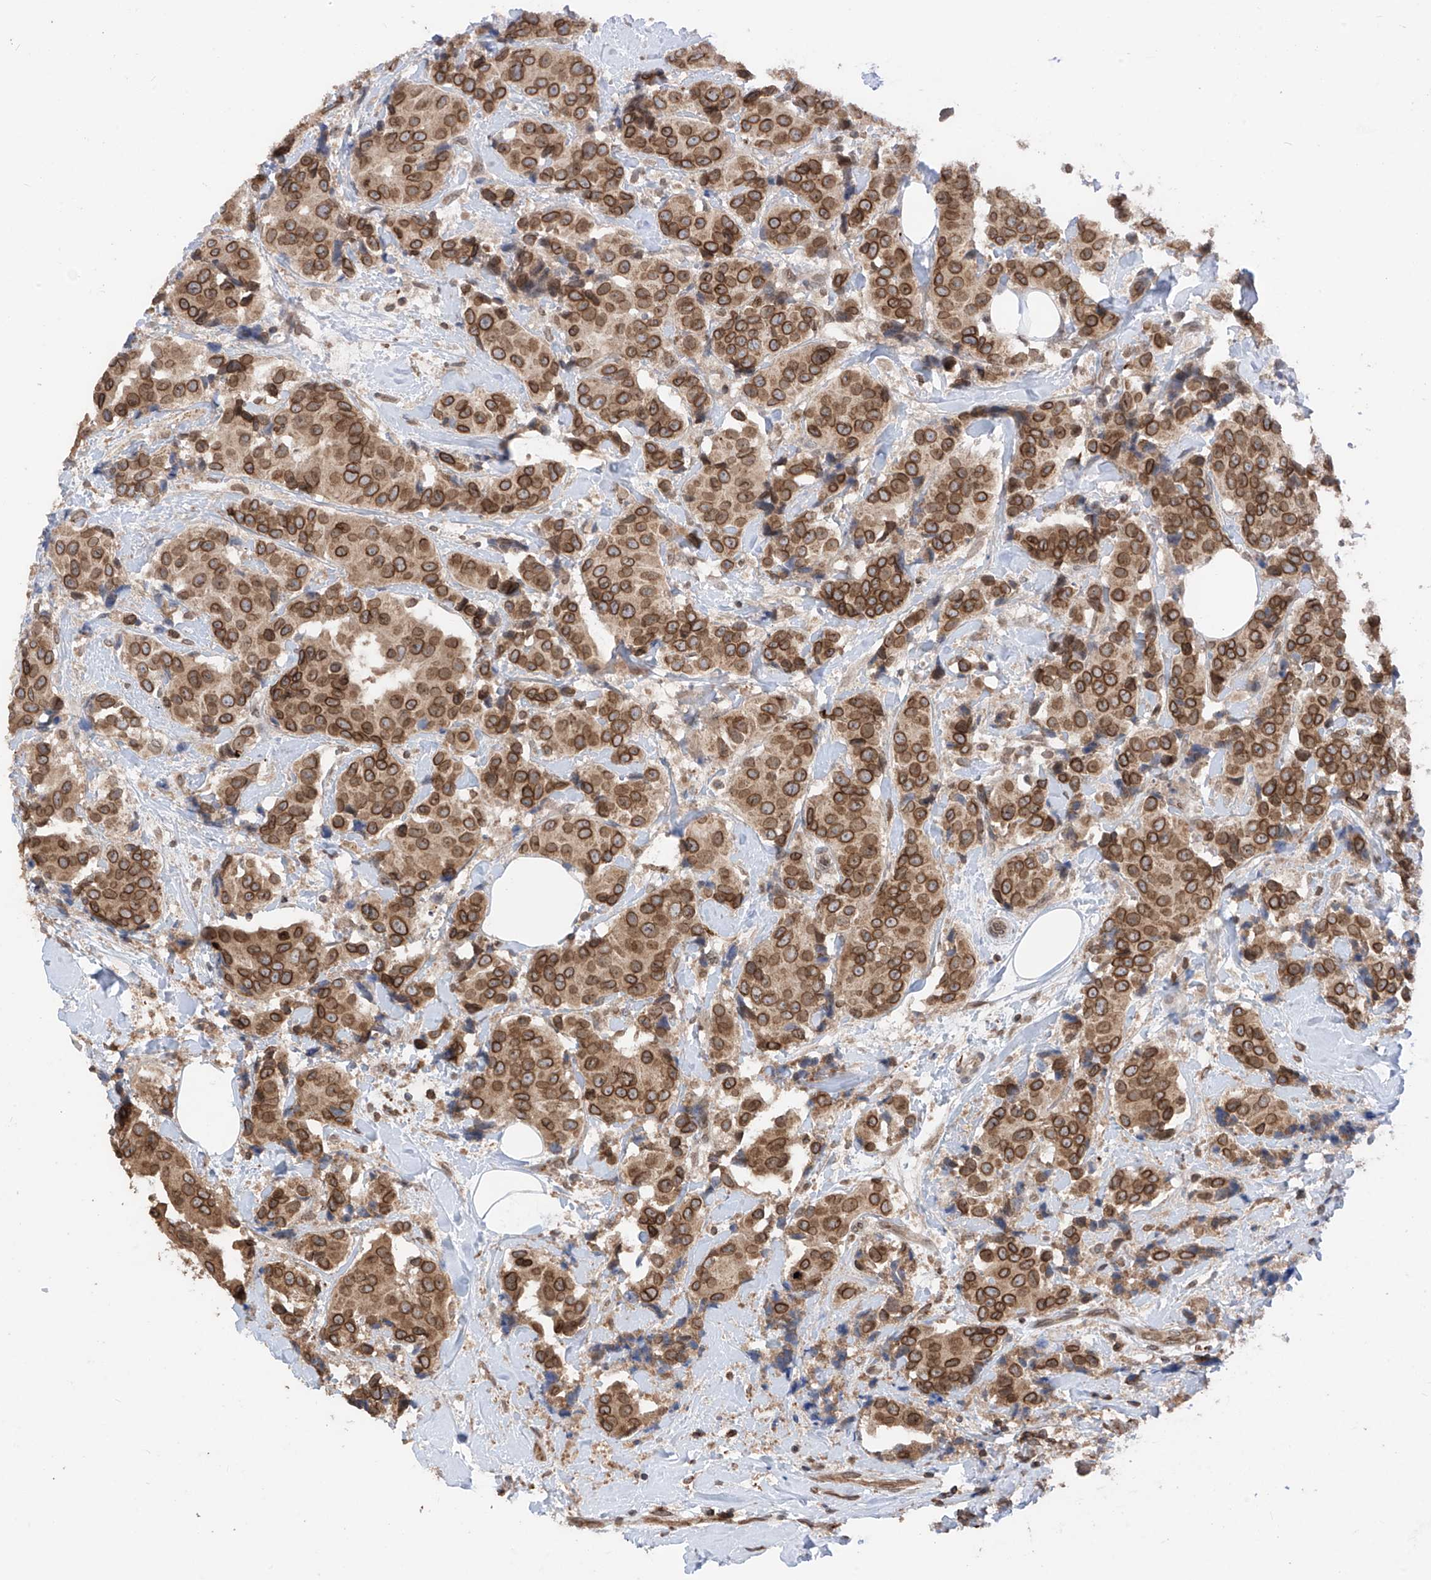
{"staining": {"intensity": "strong", "quantity": ">75%", "location": "cytoplasmic/membranous,nuclear"}, "tissue": "breast cancer", "cell_type": "Tumor cells", "image_type": "cancer", "snomed": [{"axis": "morphology", "description": "Normal tissue, NOS"}, {"axis": "morphology", "description": "Duct carcinoma"}, {"axis": "topography", "description": "Breast"}], "caption": "This image reveals infiltrating ductal carcinoma (breast) stained with immunohistochemistry (IHC) to label a protein in brown. The cytoplasmic/membranous and nuclear of tumor cells show strong positivity for the protein. Nuclei are counter-stained blue.", "gene": "AHCTF1", "patient": {"sex": "female", "age": 39}}